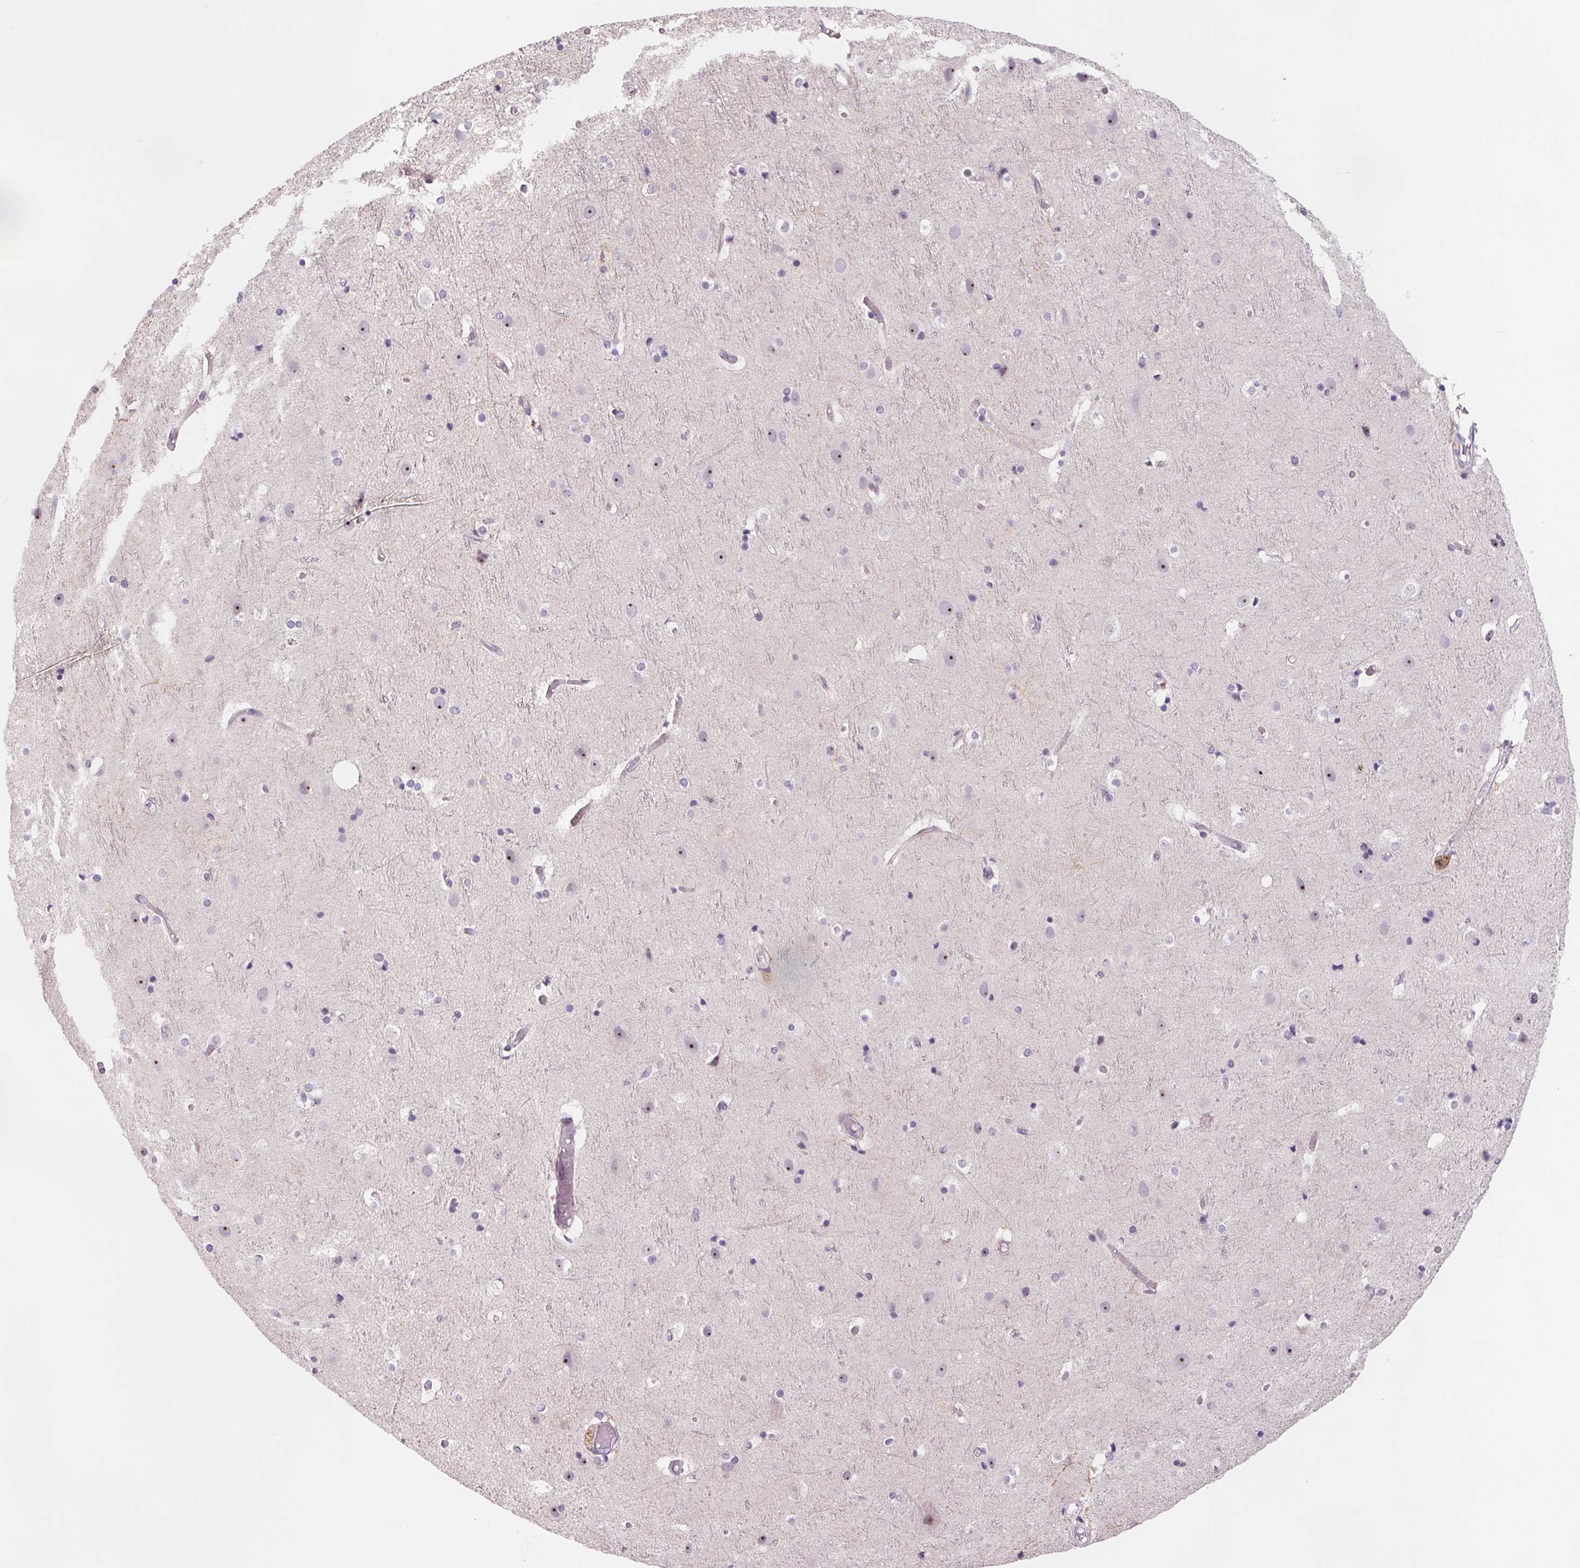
{"staining": {"intensity": "negative", "quantity": "none", "location": "none"}, "tissue": "cerebral cortex", "cell_type": "Endothelial cells", "image_type": "normal", "snomed": [{"axis": "morphology", "description": "Normal tissue, NOS"}, {"axis": "topography", "description": "Cerebral cortex"}], "caption": "High power microscopy image of an immunohistochemistry (IHC) micrograph of benign cerebral cortex, revealing no significant expression in endothelial cells.", "gene": "DNTTIP2", "patient": {"sex": "female", "age": 52}}